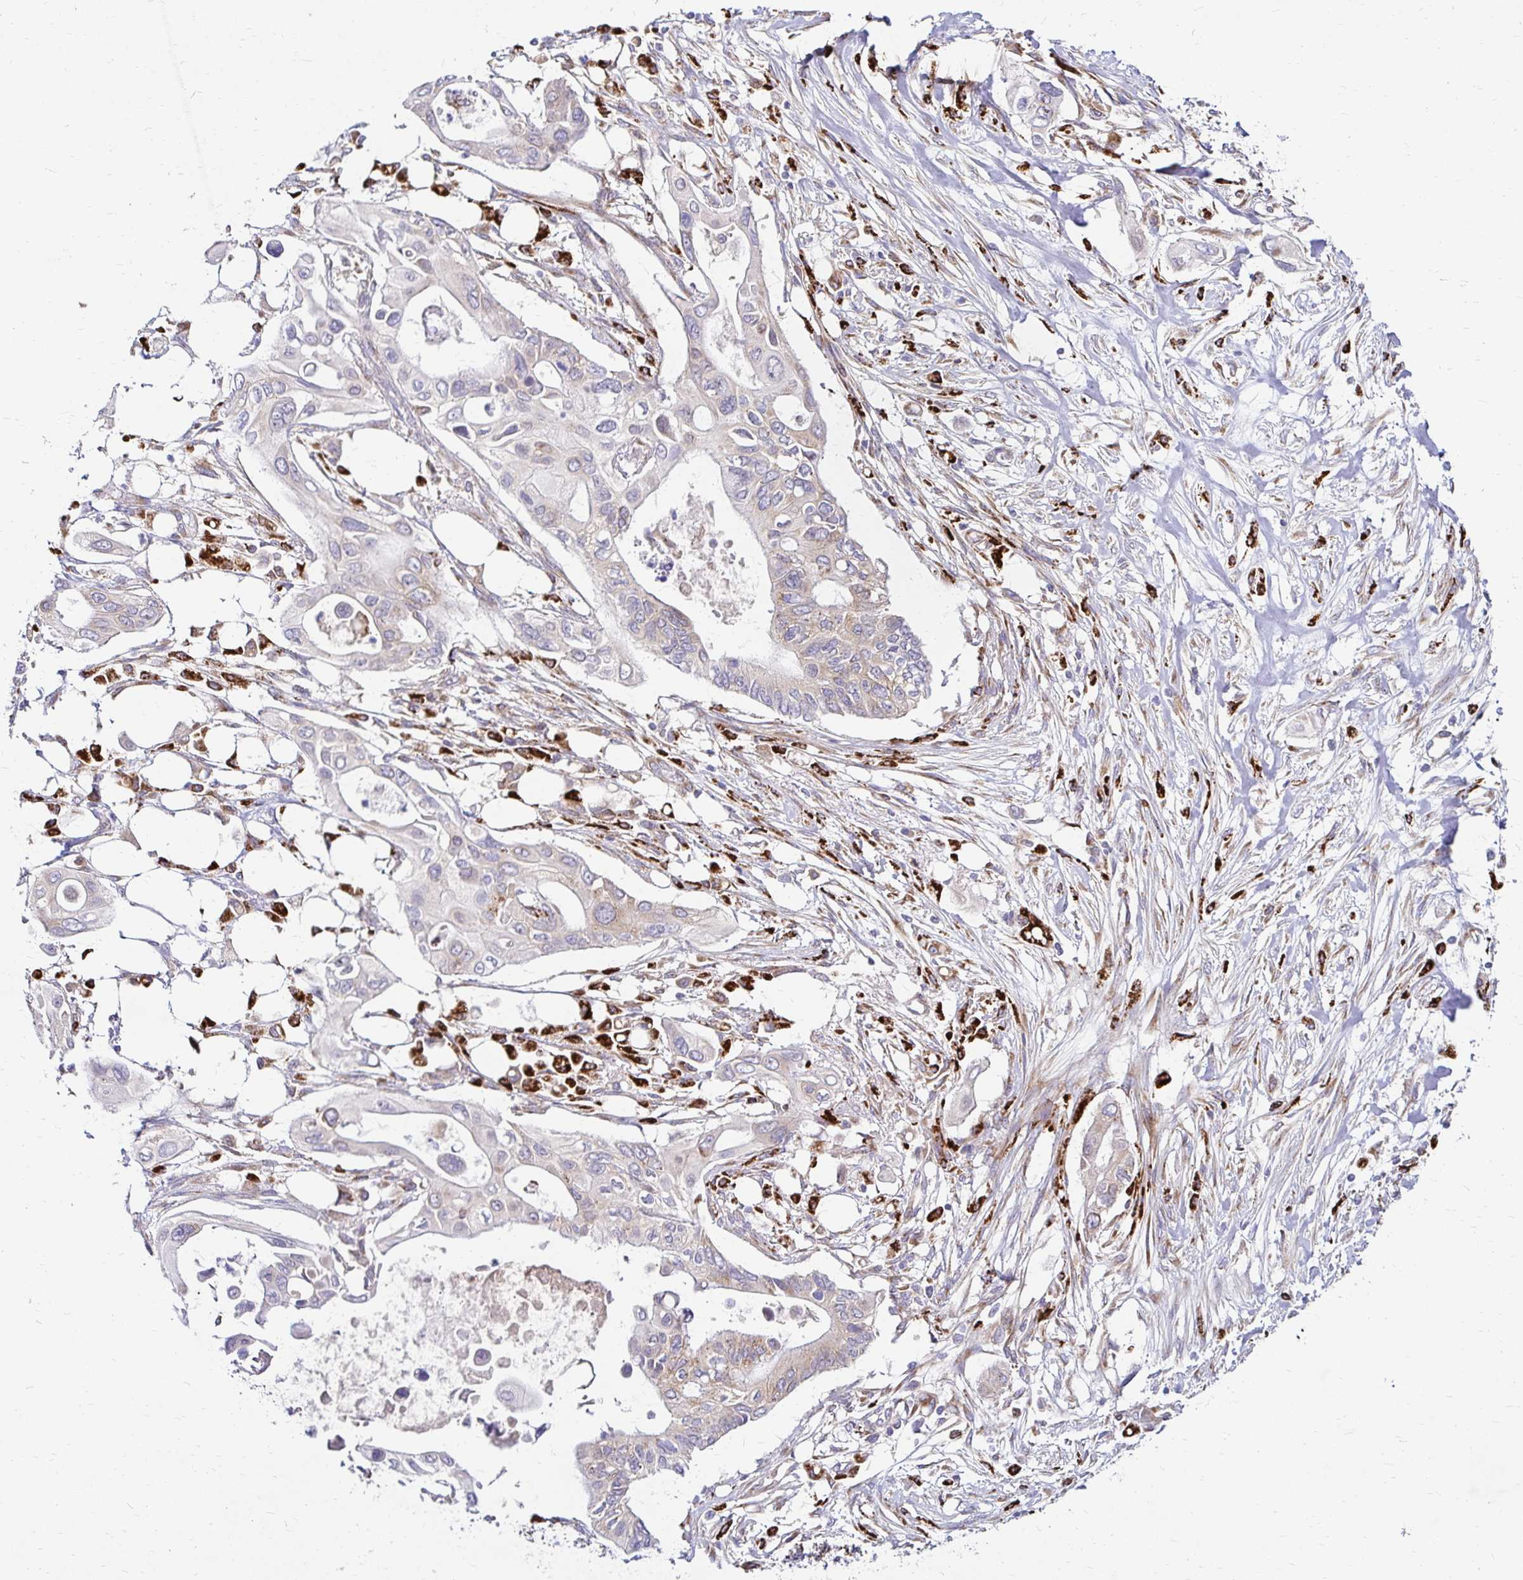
{"staining": {"intensity": "weak", "quantity": "<25%", "location": "cytoplasmic/membranous"}, "tissue": "pancreatic cancer", "cell_type": "Tumor cells", "image_type": "cancer", "snomed": [{"axis": "morphology", "description": "Adenocarcinoma, NOS"}, {"axis": "topography", "description": "Pancreas"}], "caption": "High magnification brightfield microscopy of pancreatic cancer stained with DAB (brown) and counterstained with hematoxylin (blue): tumor cells show no significant expression.", "gene": "IDUA", "patient": {"sex": "female", "age": 63}}